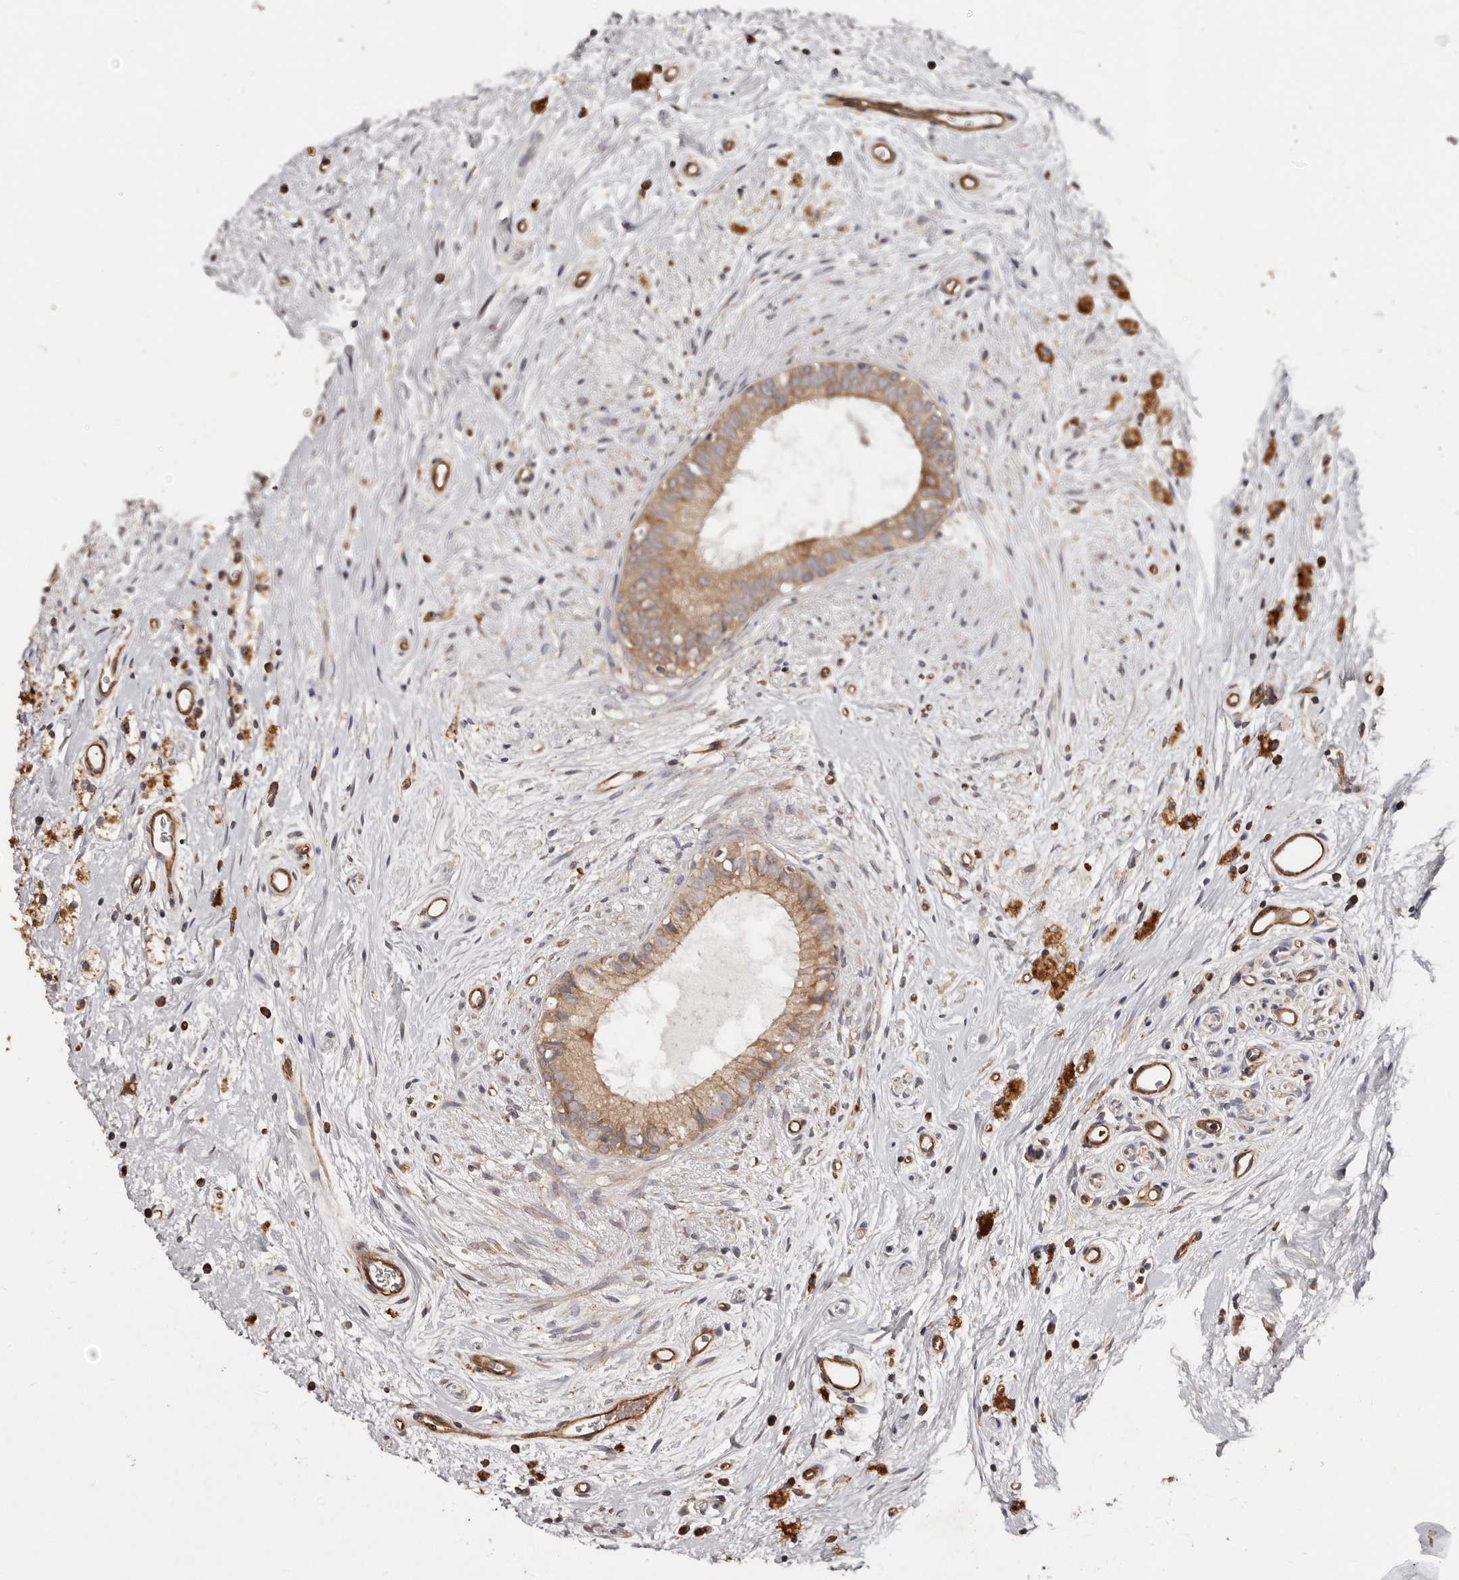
{"staining": {"intensity": "moderate", "quantity": ">75%", "location": "cytoplasmic/membranous"}, "tissue": "epididymis", "cell_type": "Glandular cells", "image_type": "normal", "snomed": [{"axis": "morphology", "description": "Normal tissue, NOS"}, {"axis": "topography", "description": "Epididymis"}], "caption": "Glandular cells demonstrate moderate cytoplasmic/membranous staining in approximately >75% of cells in unremarkable epididymis. (DAB = brown stain, brightfield microscopy at high magnification).", "gene": "RPS6", "patient": {"sex": "male", "age": 80}}